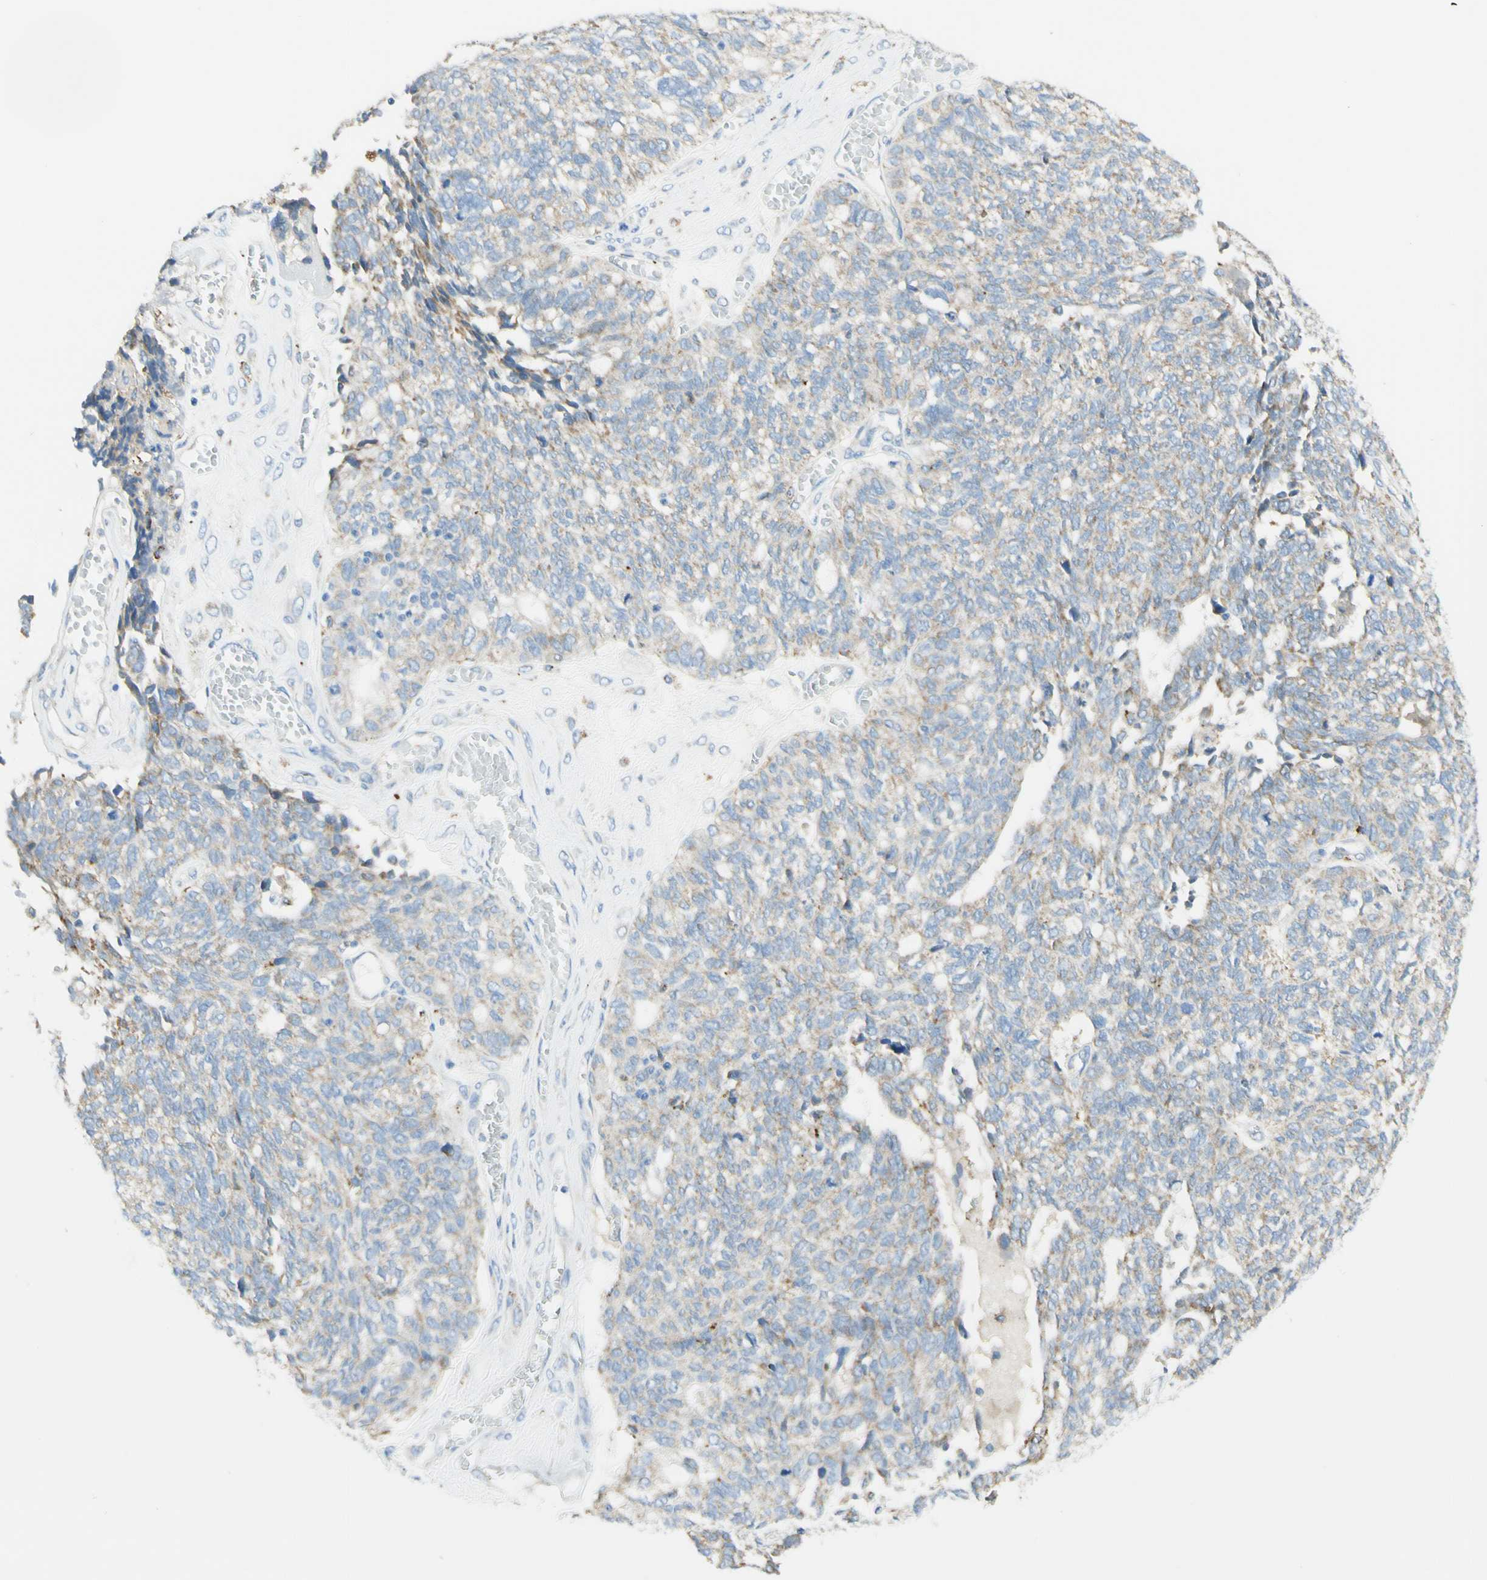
{"staining": {"intensity": "weak", "quantity": ">75%", "location": "cytoplasmic/membranous"}, "tissue": "ovarian cancer", "cell_type": "Tumor cells", "image_type": "cancer", "snomed": [{"axis": "morphology", "description": "Cystadenocarcinoma, serous, NOS"}, {"axis": "topography", "description": "Ovary"}], "caption": "A high-resolution micrograph shows immunohistochemistry staining of ovarian serous cystadenocarcinoma, which demonstrates weak cytoplasmic/membranous positivity in approximately >75% of tumor cells.", "gene": "ARMC10", "patient": {"sex": "female", "age": 79}}